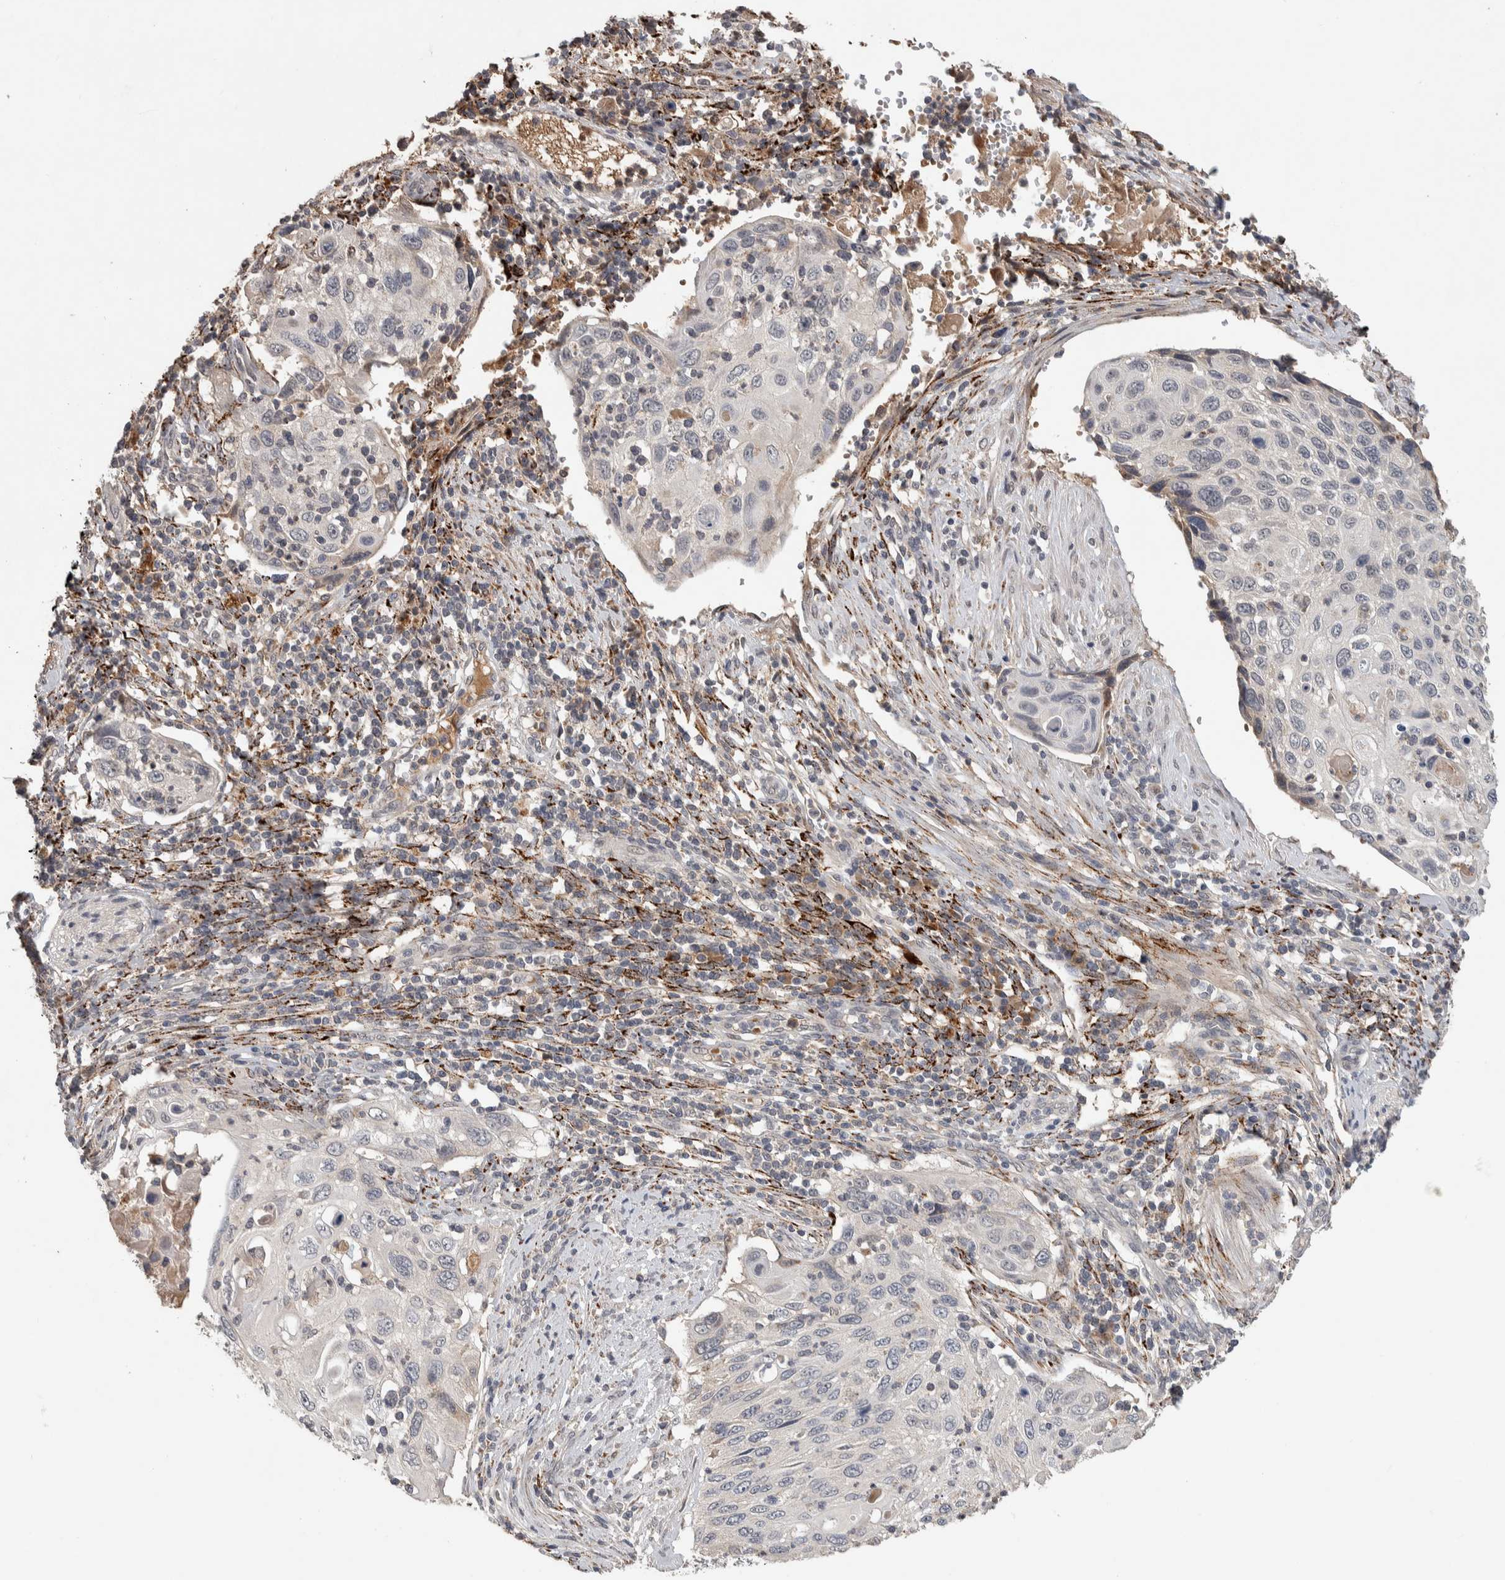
{"staining": {"intensity": "negative", "quantity": "none", "location": "none"}, "tissue": "cervical cancer", "cell_type": "Tumor cells", "image_type": "cancer", "snomed": [{"axis": "morphology", "description": "Squamous cell carcinoma, NOS"}, {"axis": "topography", "description": "Cervix"}], "caption": "The immunohistochemistry photomicrograph has no significant positivity in tumor cells of cervical squamous cell carcinoma tissue.", "gene": "CHRM3", "patient": {"sex": "female", "age": 70}}